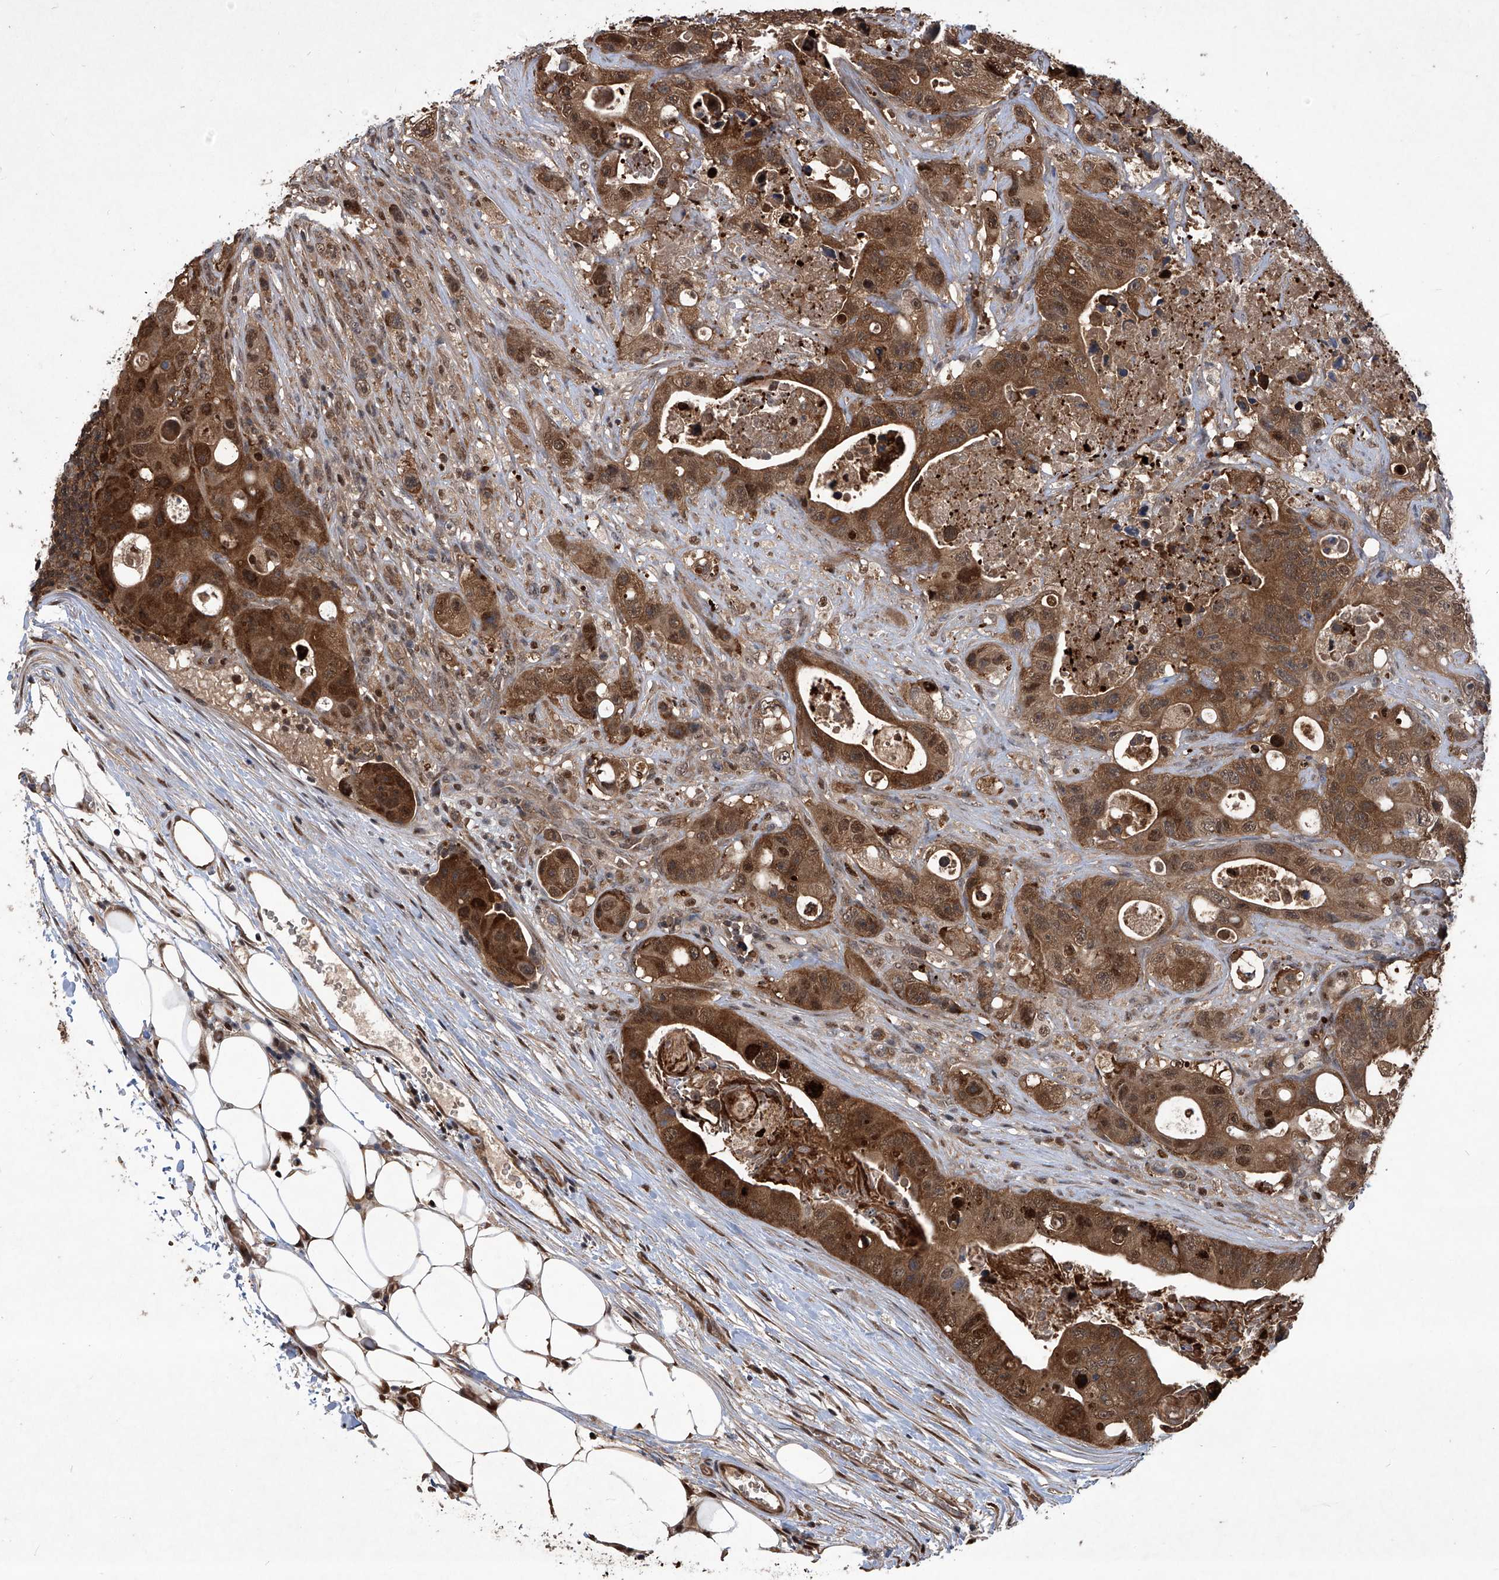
{"staining": {"intensity": "moderate", "quantity": ">75%", "location": "cytoplasmic/membranous,nuclear"}, "tissue": "colorectal cancer", "cell_type": "Tumor cells", "image_type": "cancer", "snomed": [{"axis": "morphology", "description": "Adenocarcinoma, NOS"}, {"axis": "topography", "description": "Colon"}], "caption": "Moderate cytoplasmic/membranous and nuclear positivity for a protein is seen in about >75% of tumor cells of colorectal adenocarcinoma using immunohistochemistry.", "gene": "PSMB1", "patient": {"sex": "female", "age": 46}}